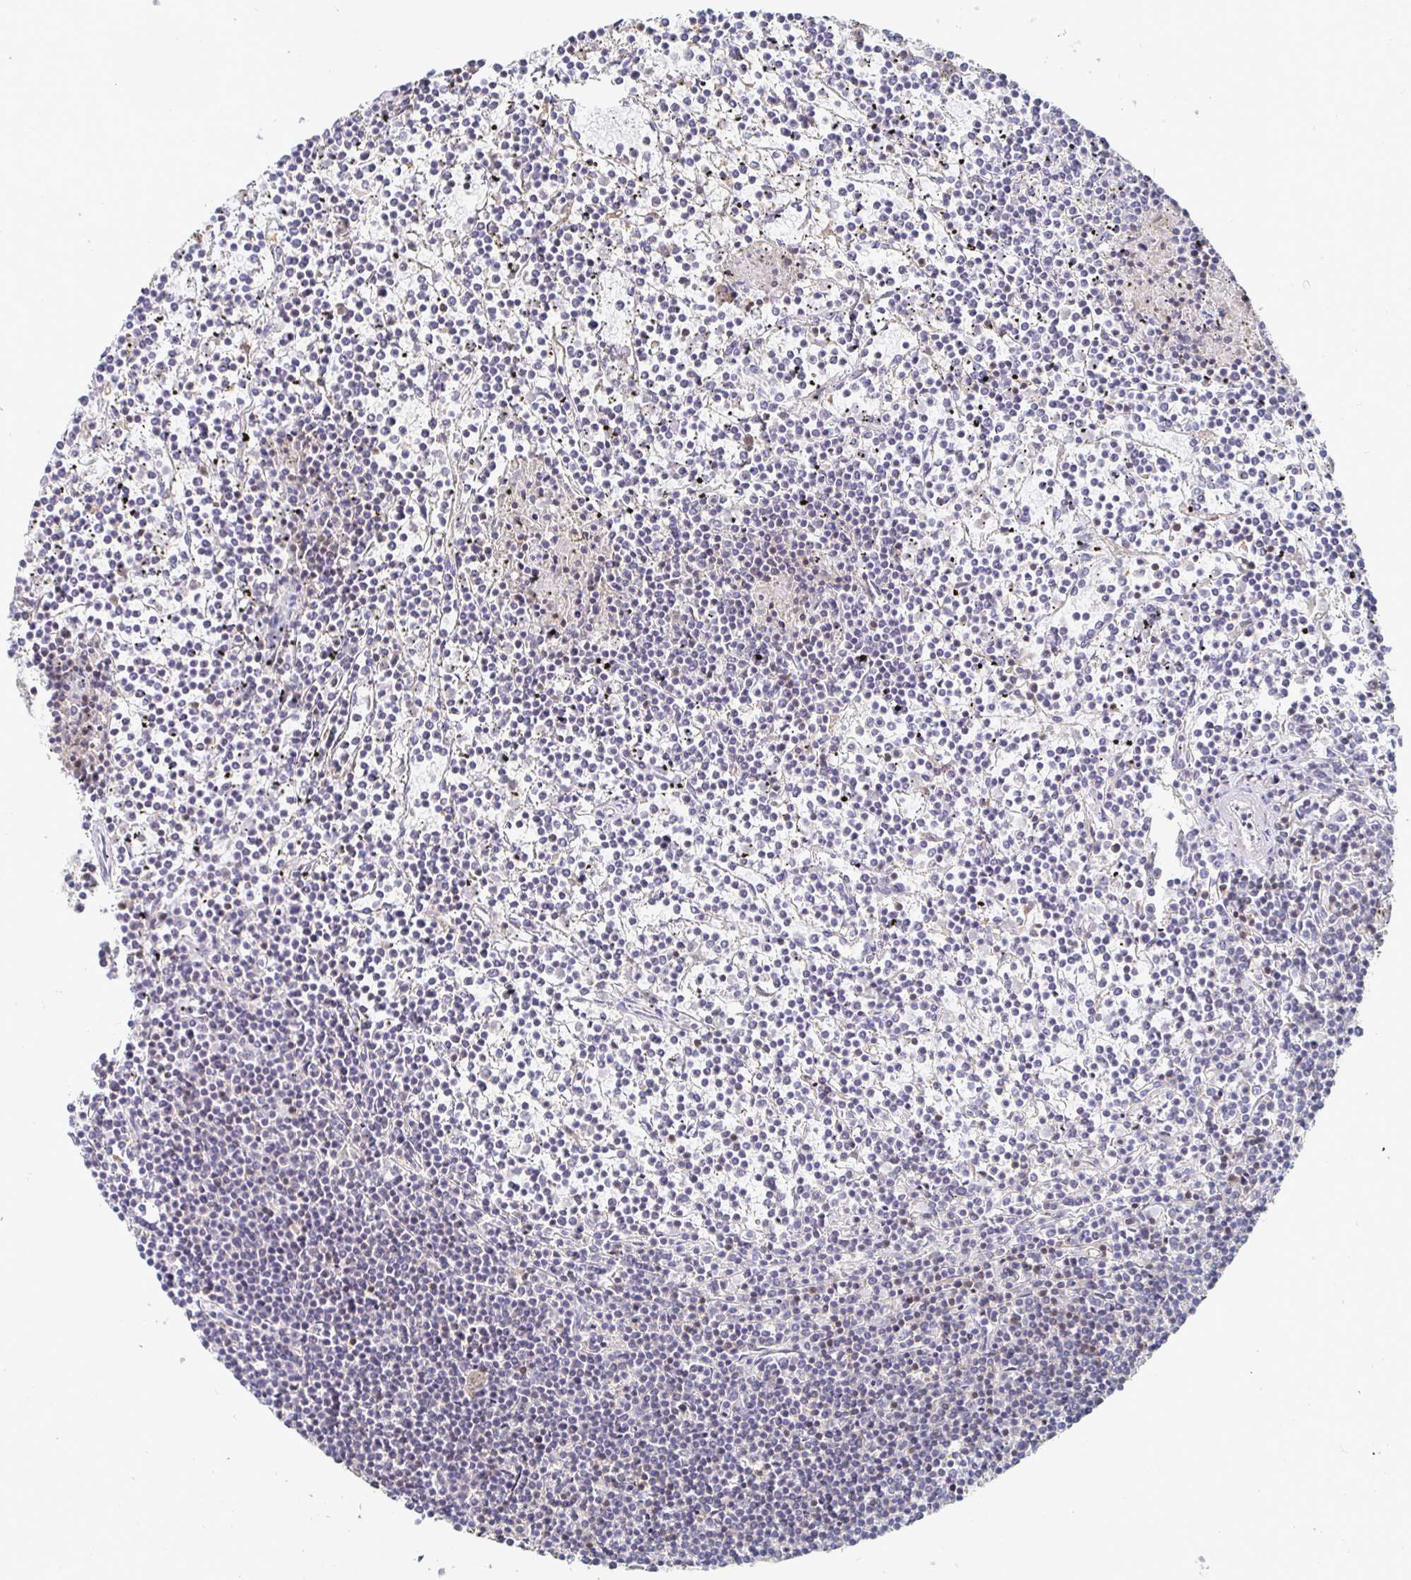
{"staining": {"intensity": "negative", "quantity": "none", "location": "none"}, "tissue": "lymphoma", "cell_type": "Tumor cells", "image_type": "cancer", "snomed": [{"axis": "morphology", "description": "Malignant lymphoma, non-Hodgkin's type, Low grade"}, {"axis": "topography", "description": "Spleen"}], "caption": "Tumor cells show no significant staining in malignant lymphoma, non-Hodgkin's type (low-grade).", "gene": "PIK3CD", "patient": {"sex": "female", "age": 19}}